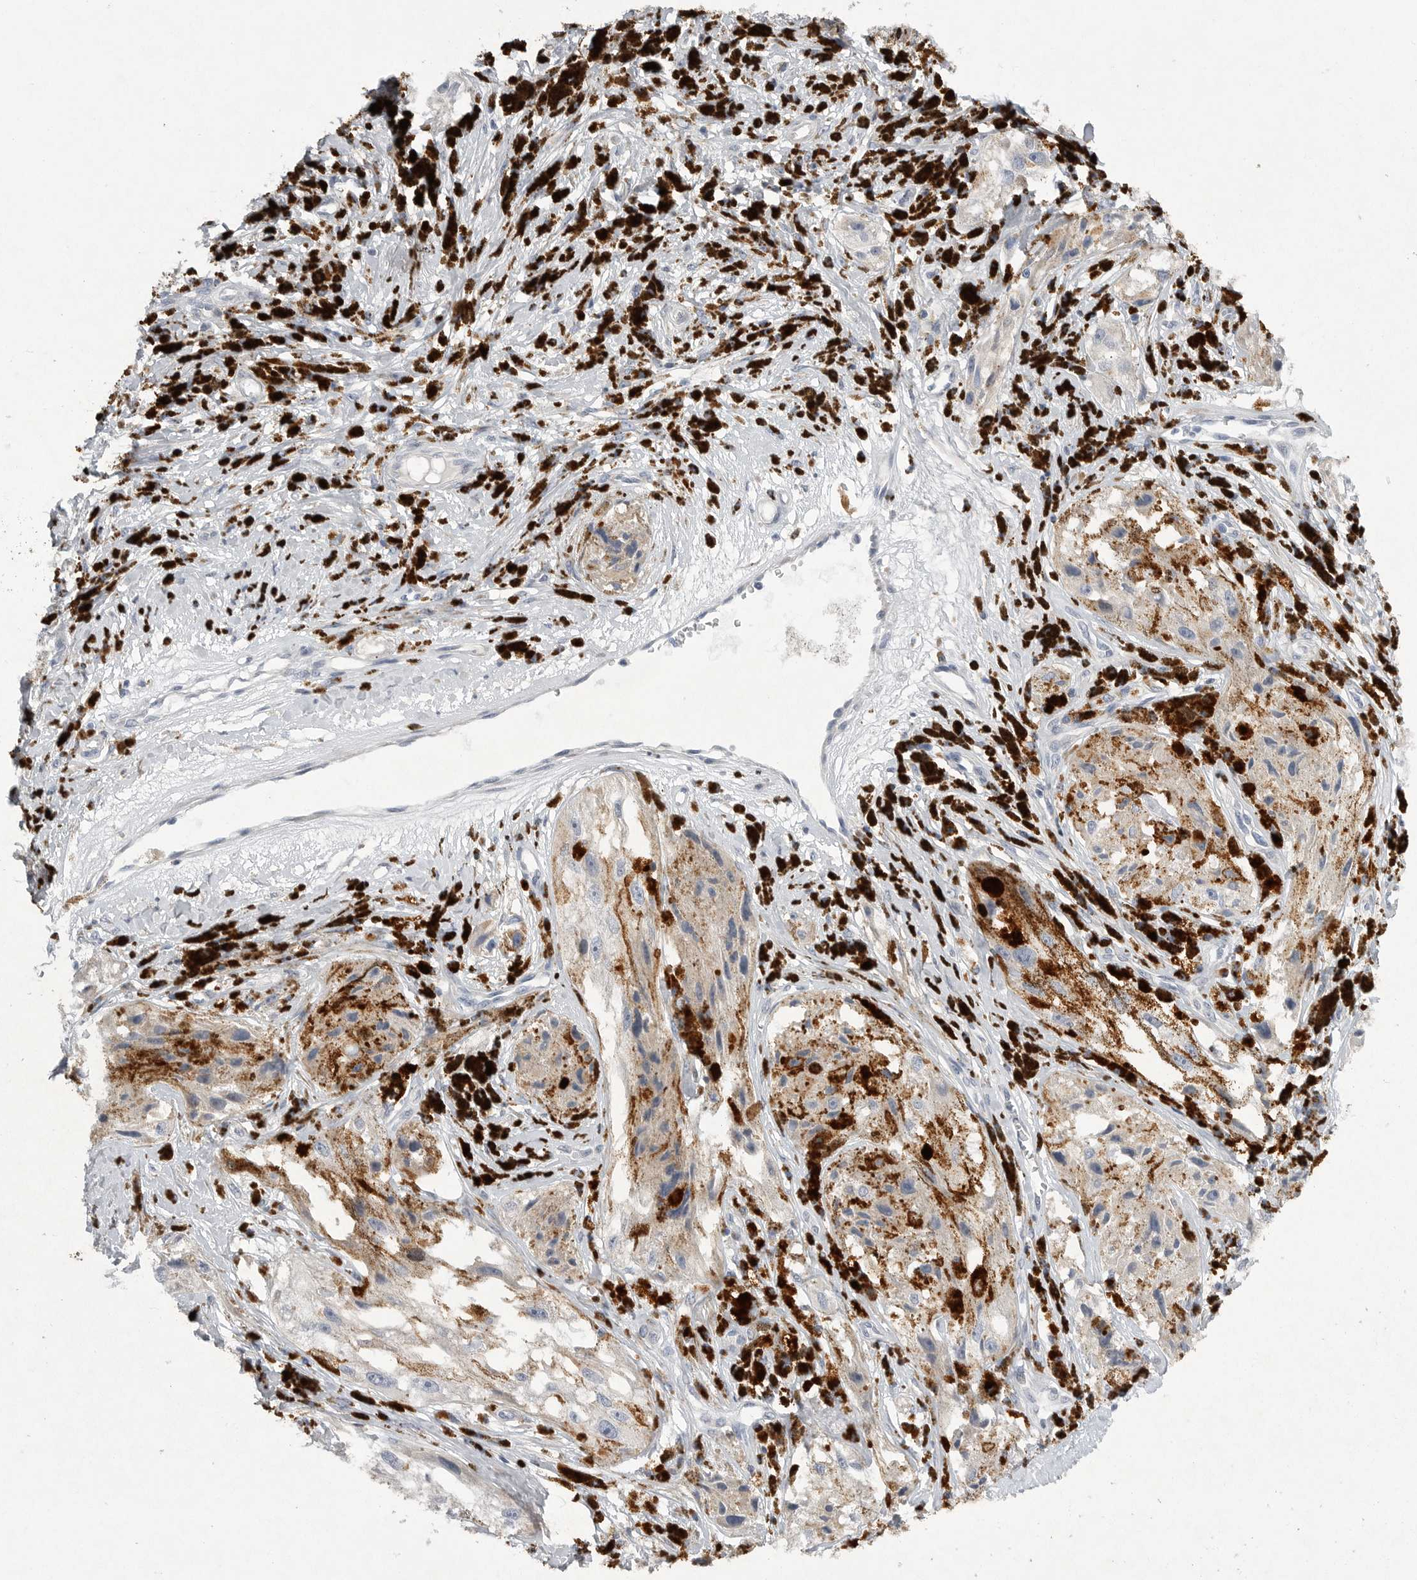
{"staining": {"intensity": "negative", "quantity": "none", "location": "none"}, "tissue": "melanoma", "cell_type": "Tumor cells", "image_type": "cancer", "snomed": [{"axis": "morphology", "description": "Malignant melanoma, NOS"}, {"axis": "topography", "description": "Skin"}], "caption": "High magnification brightfield microscopy of melanoma stained with DAB (3,3'-diaminobenzidine) (brown) and counterstained with hematoxylin (blue): tumor cells show no significant staining.", "gene": "EDEM3", "patient": {"sex": "male", "age": 88}}